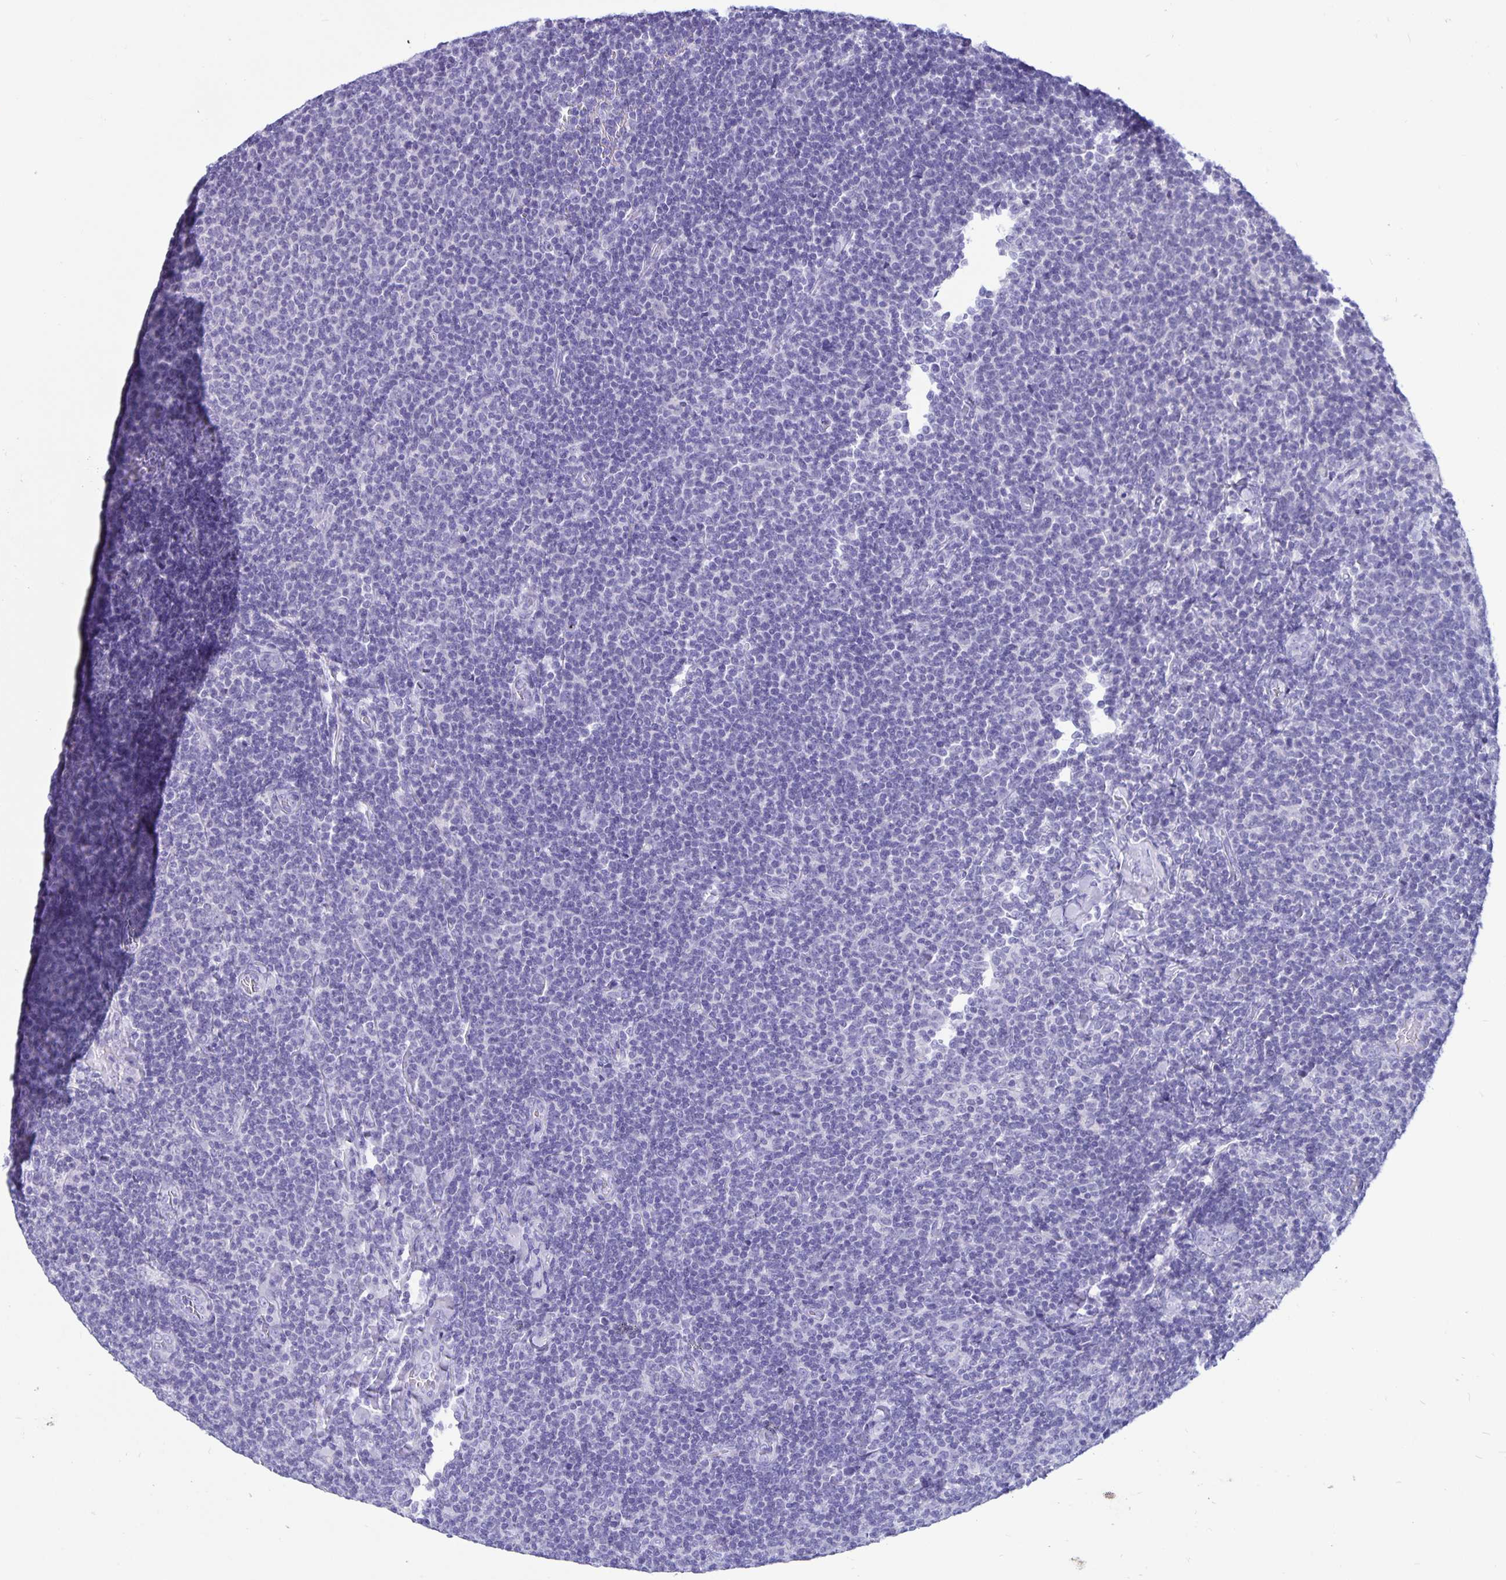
{"staining": {"intensity": "negative", "quantity": "none", "location": "none"}, "tissue": "lymphoma", "cell_type": "Tumor cells", "image_type": "cancer", "snomed": [{"axis": "morphology", "description": "Malignant lymphoma, non-Hodgkin's type, Low grade"}, {"axis": "topography", "description": "Lymph node"}], "caption": "The IHC micrograph has no significant expression in tumor cells of lymphoma tissue.", "gene": "BPIFA3", "patient": {"sex": "male", "age": 52}}